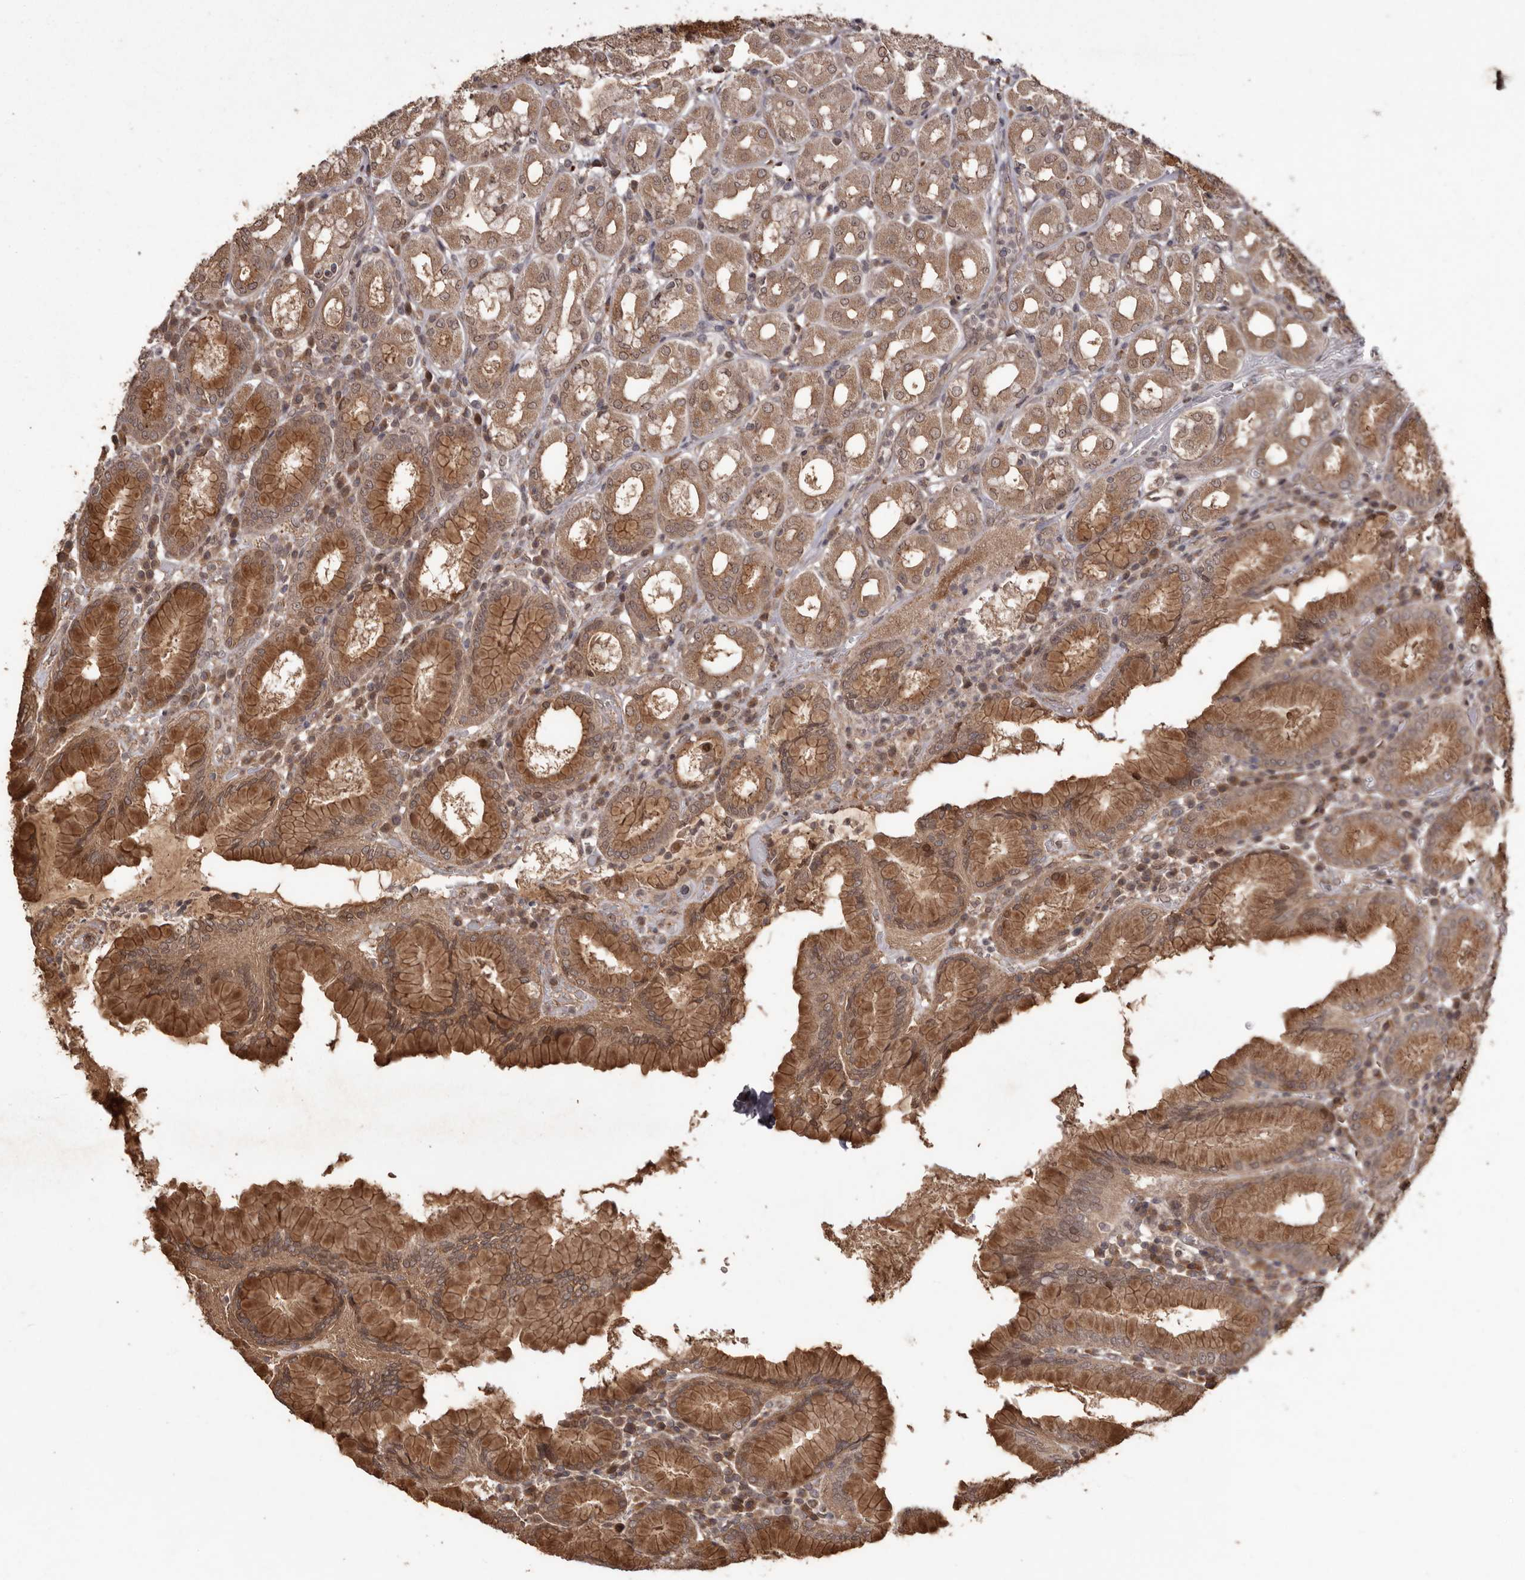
{"staining": {"intensity": "moderate", "quantity": ">75%", "location": "cytoplasmic/membranous,nuclear"}, "tissue": "stomach", "cell_type": "Glandular cells", "image_type": "normal", "snomed": [{"axis": "morphology", "description": "Normal tissue, NOS"}, {"axis": "topography", "description": "Stomach"}, {"axis": "topography", "description": "Stomach, lower"}], "caption": "Protein expression analysis of unremarkable stomach demonstrates moderate cytoplasmic/membranous,nuclear staining in approximately >75% of glandular cells.", "gene": "NUP43", "patient": {"sex": "female", "age": 56}}